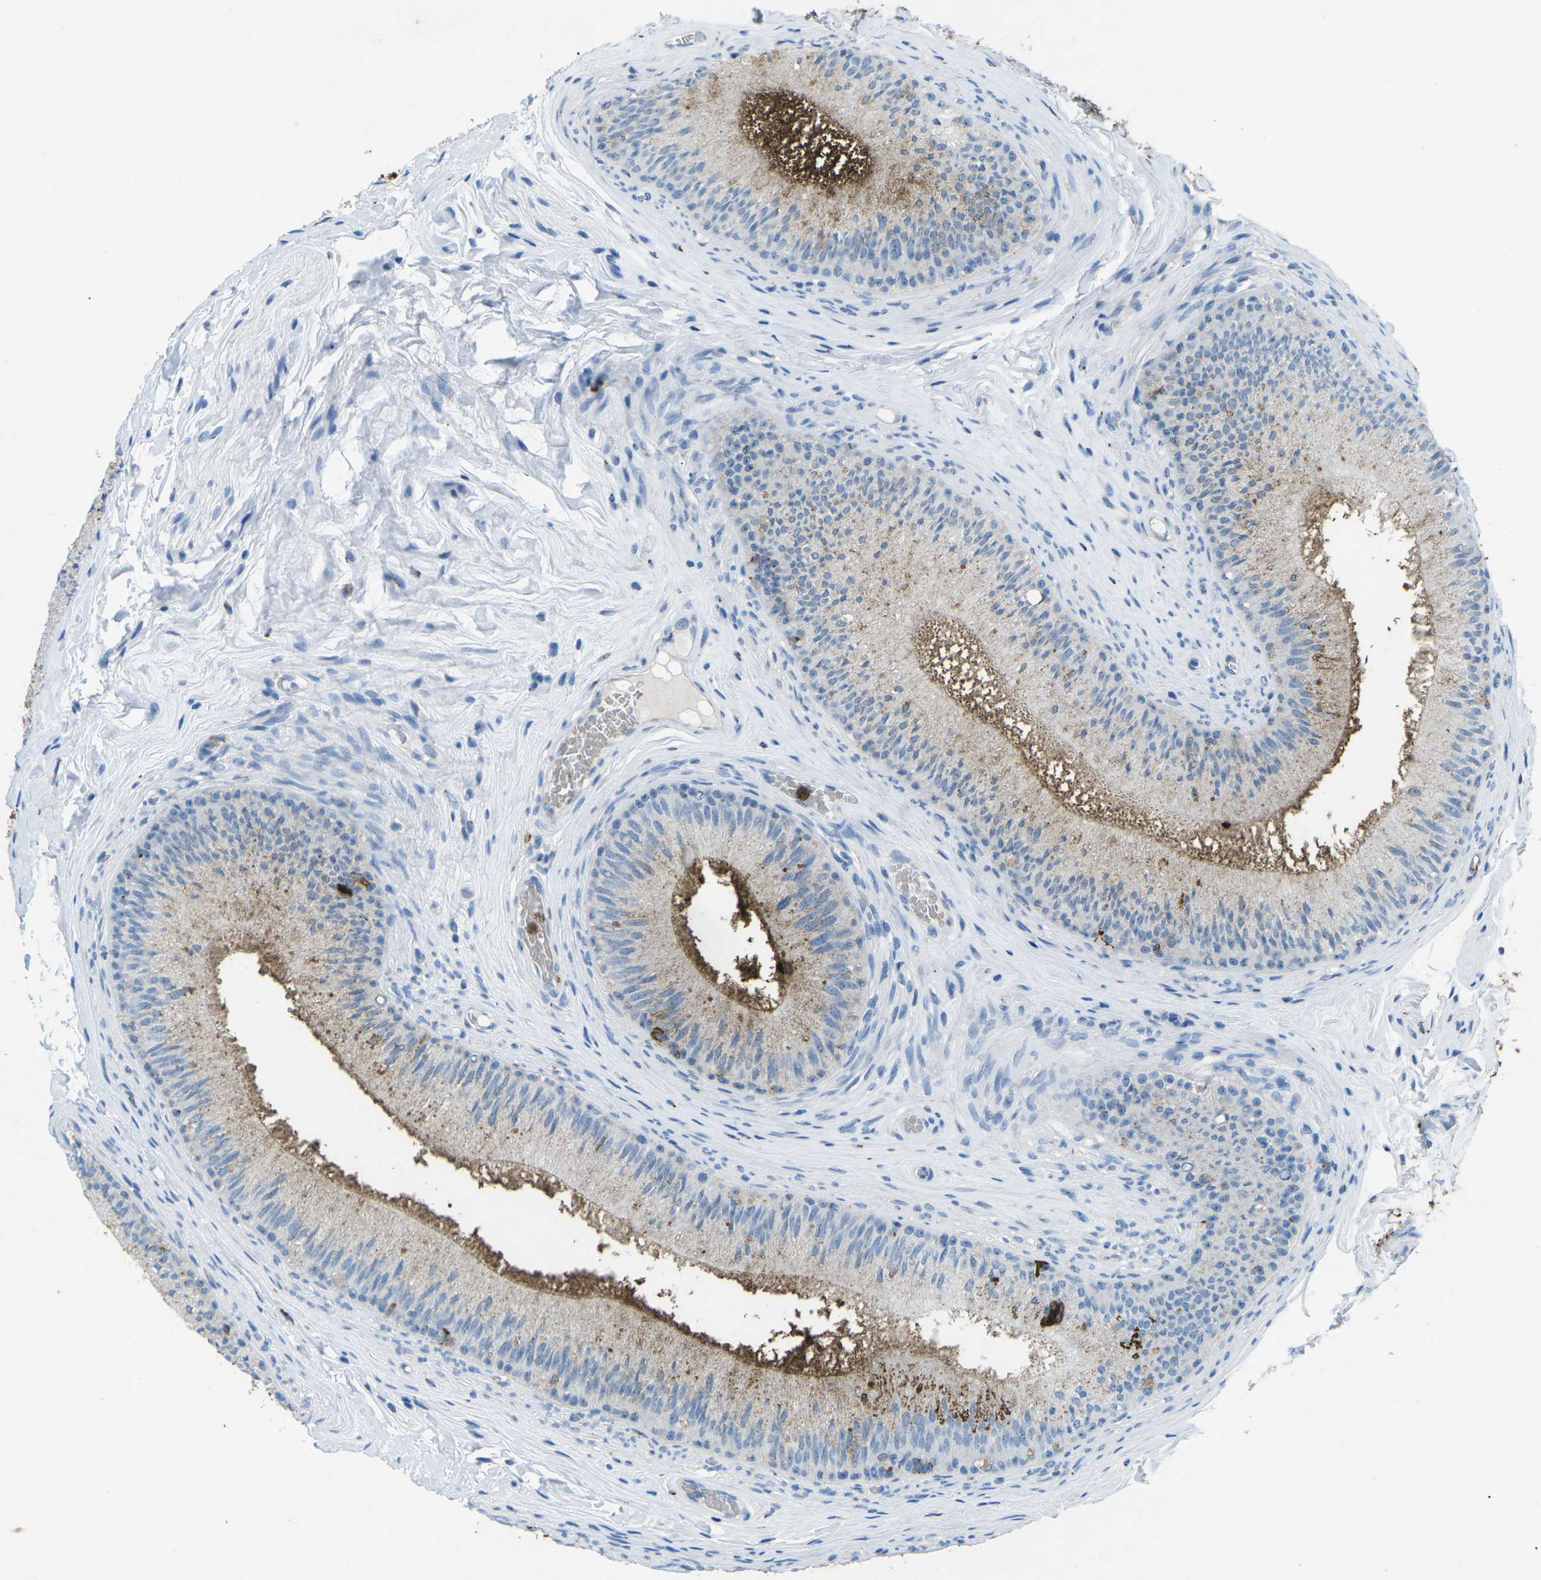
{"staining": {"intensity": "strong", "quantity": ">75%", "location": "cytoplasmic/membranous"}, "tissue": "epididymis", "cell_type": "Glandular cells", "image_type": "normal", "snomed": [{"axis": "morphology", "description": "Normal tissue, NOS"}, {"axis": "topography", "description": "Testis"}, {"axis": "topography", "description": "Epididymis"}], "caption": "Immunohistochemistry image of unremarkable epididymis stained for a protein (brown), which reveals high levels of strong cytoplasmic/membranous expression in about >75% of glandular cells.", "gene": "CTAGE1", "patient": {"sex": "male", "age": 36}}